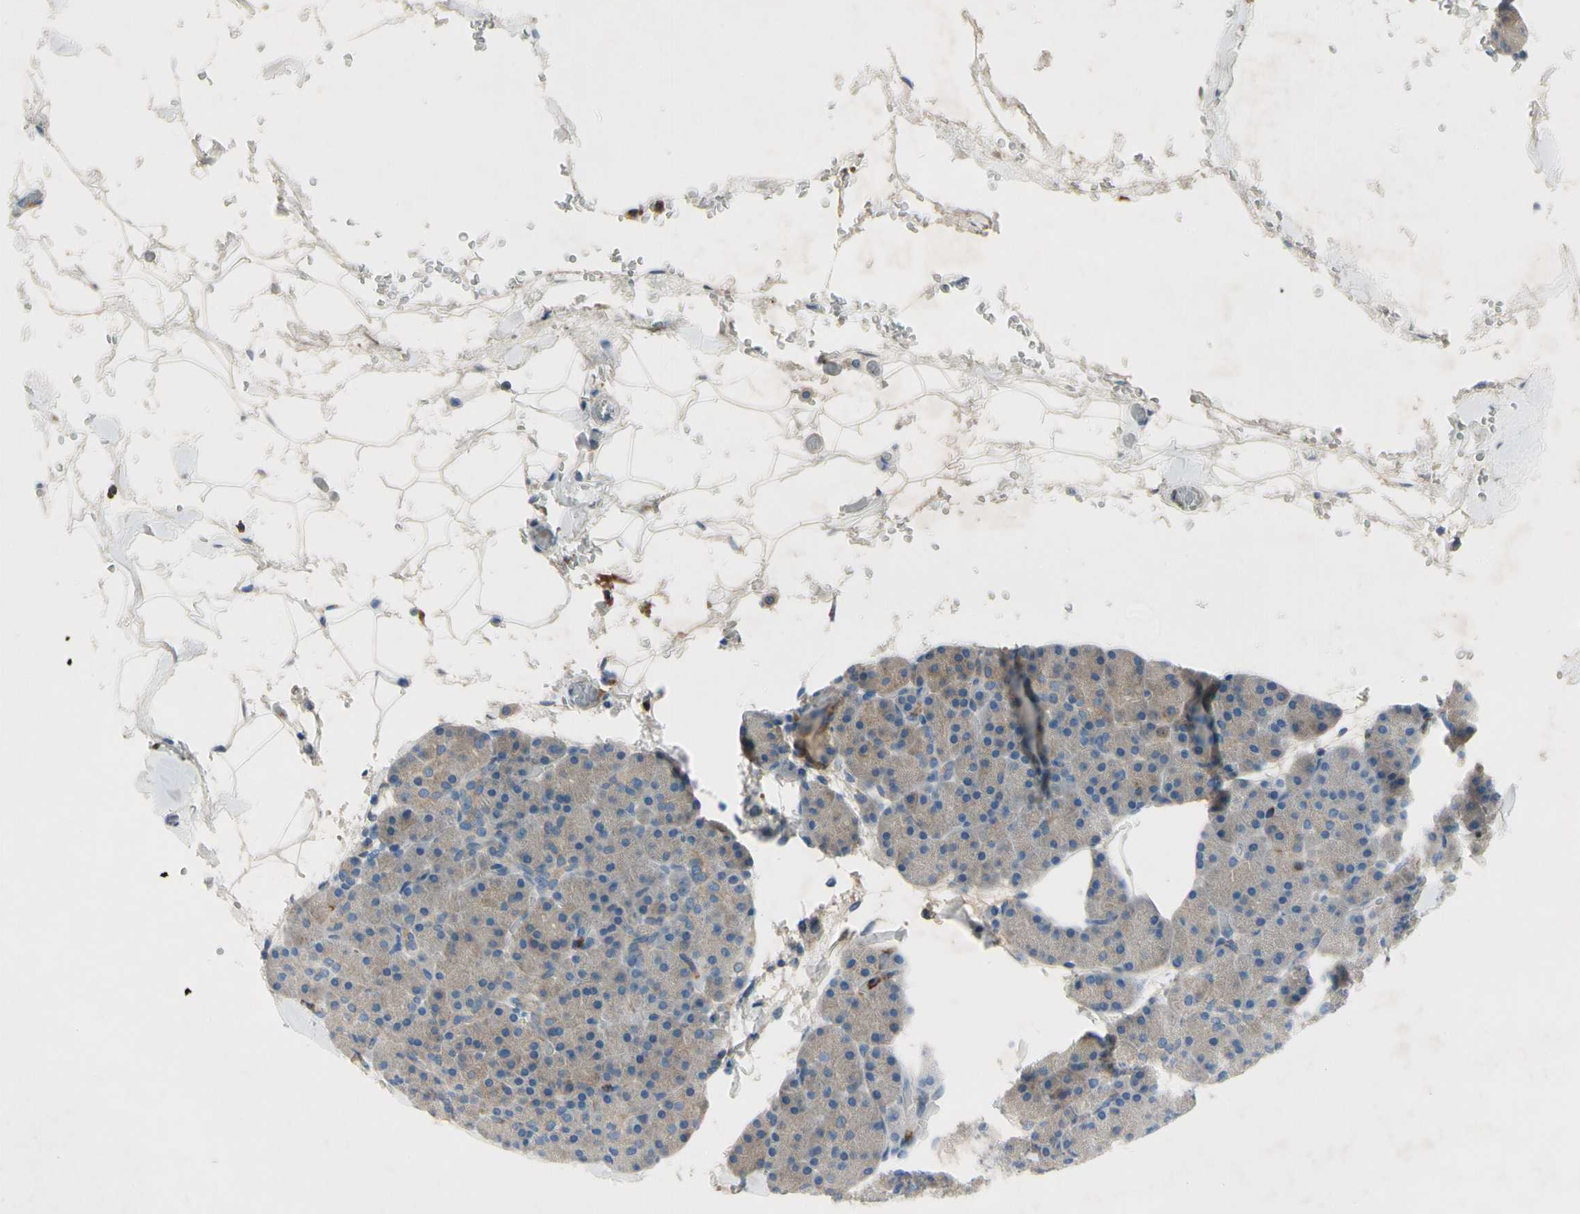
{"staining": {"intensity": "weak", "quantity": ">75%", "location": "cytoplasmic/membranous"}, "tissue": "pancreas", "cell_type": "Exocrine glandular cells", "image_type": "normal", "snomed": [{"axis": "morphology", "description": "Normal tissue, NOS"}, {"axis": "topography", "description": "Pancreas"}], "caption": "High-magnification brightfield microscopy of unremarkable pancreas stained with DAB (3,3'-diaminobenzidine) (brown) and counterstained with hematoxylin (blue). exocrine glandular cells exhibit weak cytoplasmic/membranous staining is appreciated in about>75% of cells.", "gene": "HJURP", "patient": {"sex": "female", "age": 35}}